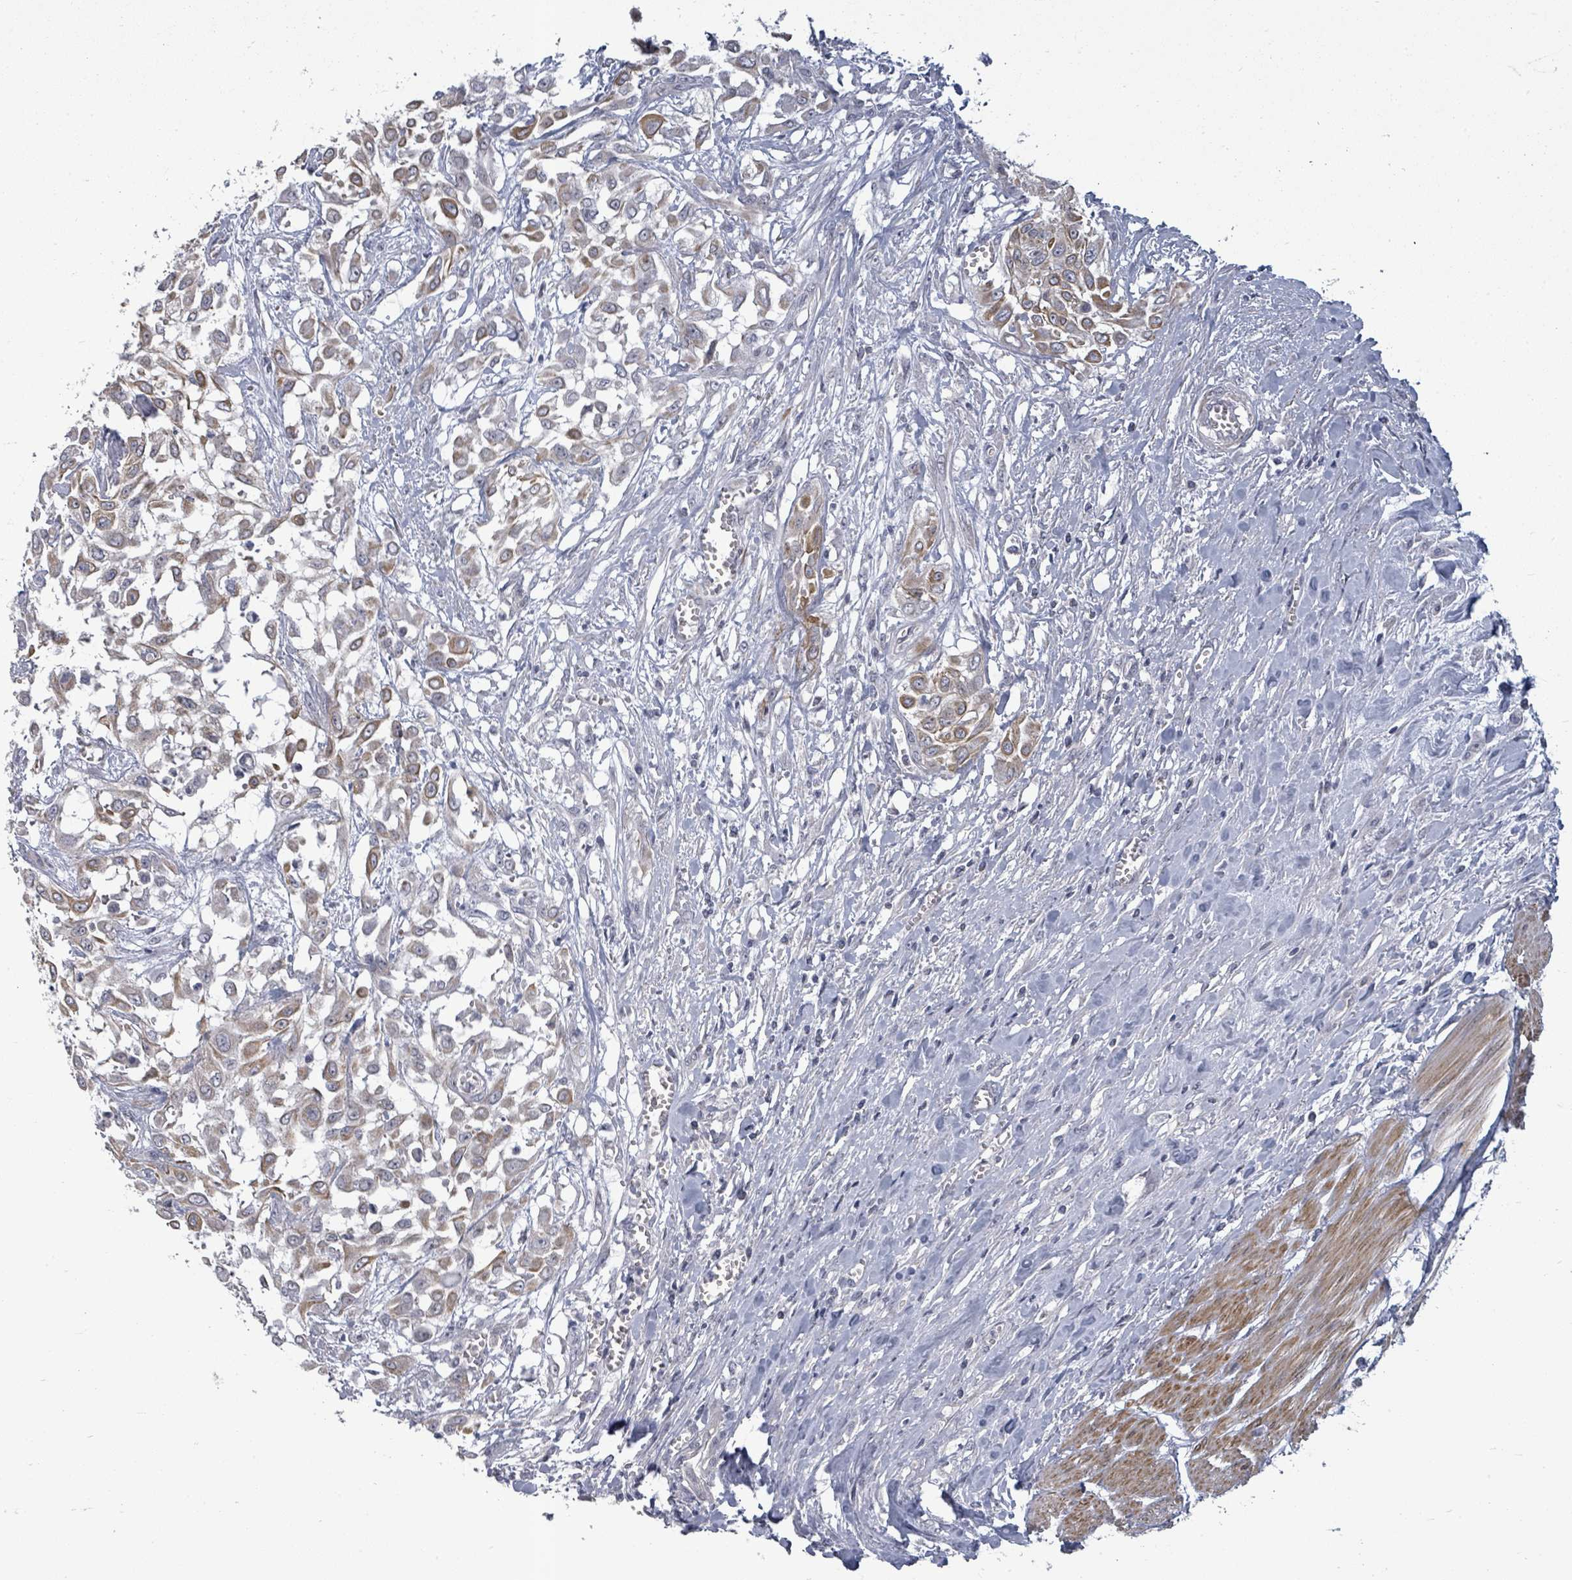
{"staining": {"intensity": "moderate", "quantity": "25%-75%", "location": "cytoplasmic/membranous"}, "tissue": "urothelial cancer", "cell_type": "Tumor cells", "image_type": "cancer", "snomed": [{"axis": "morphology", "description": "Urothelial carcinoma, High grade"}, {"axis": "topography", "description": "Urinary bladder"}], "caption": "Immunohistochemistry (IHC) histopathology image of human high-grade urothelial carcinoma stained for a protein (brown), which displays medium levels of moderate cytoplasmic/membranous staining in approximately 25%-75% of tumor cells.", "gene": "PTPN20", "patient": {"sex": "male", "age": 57}}